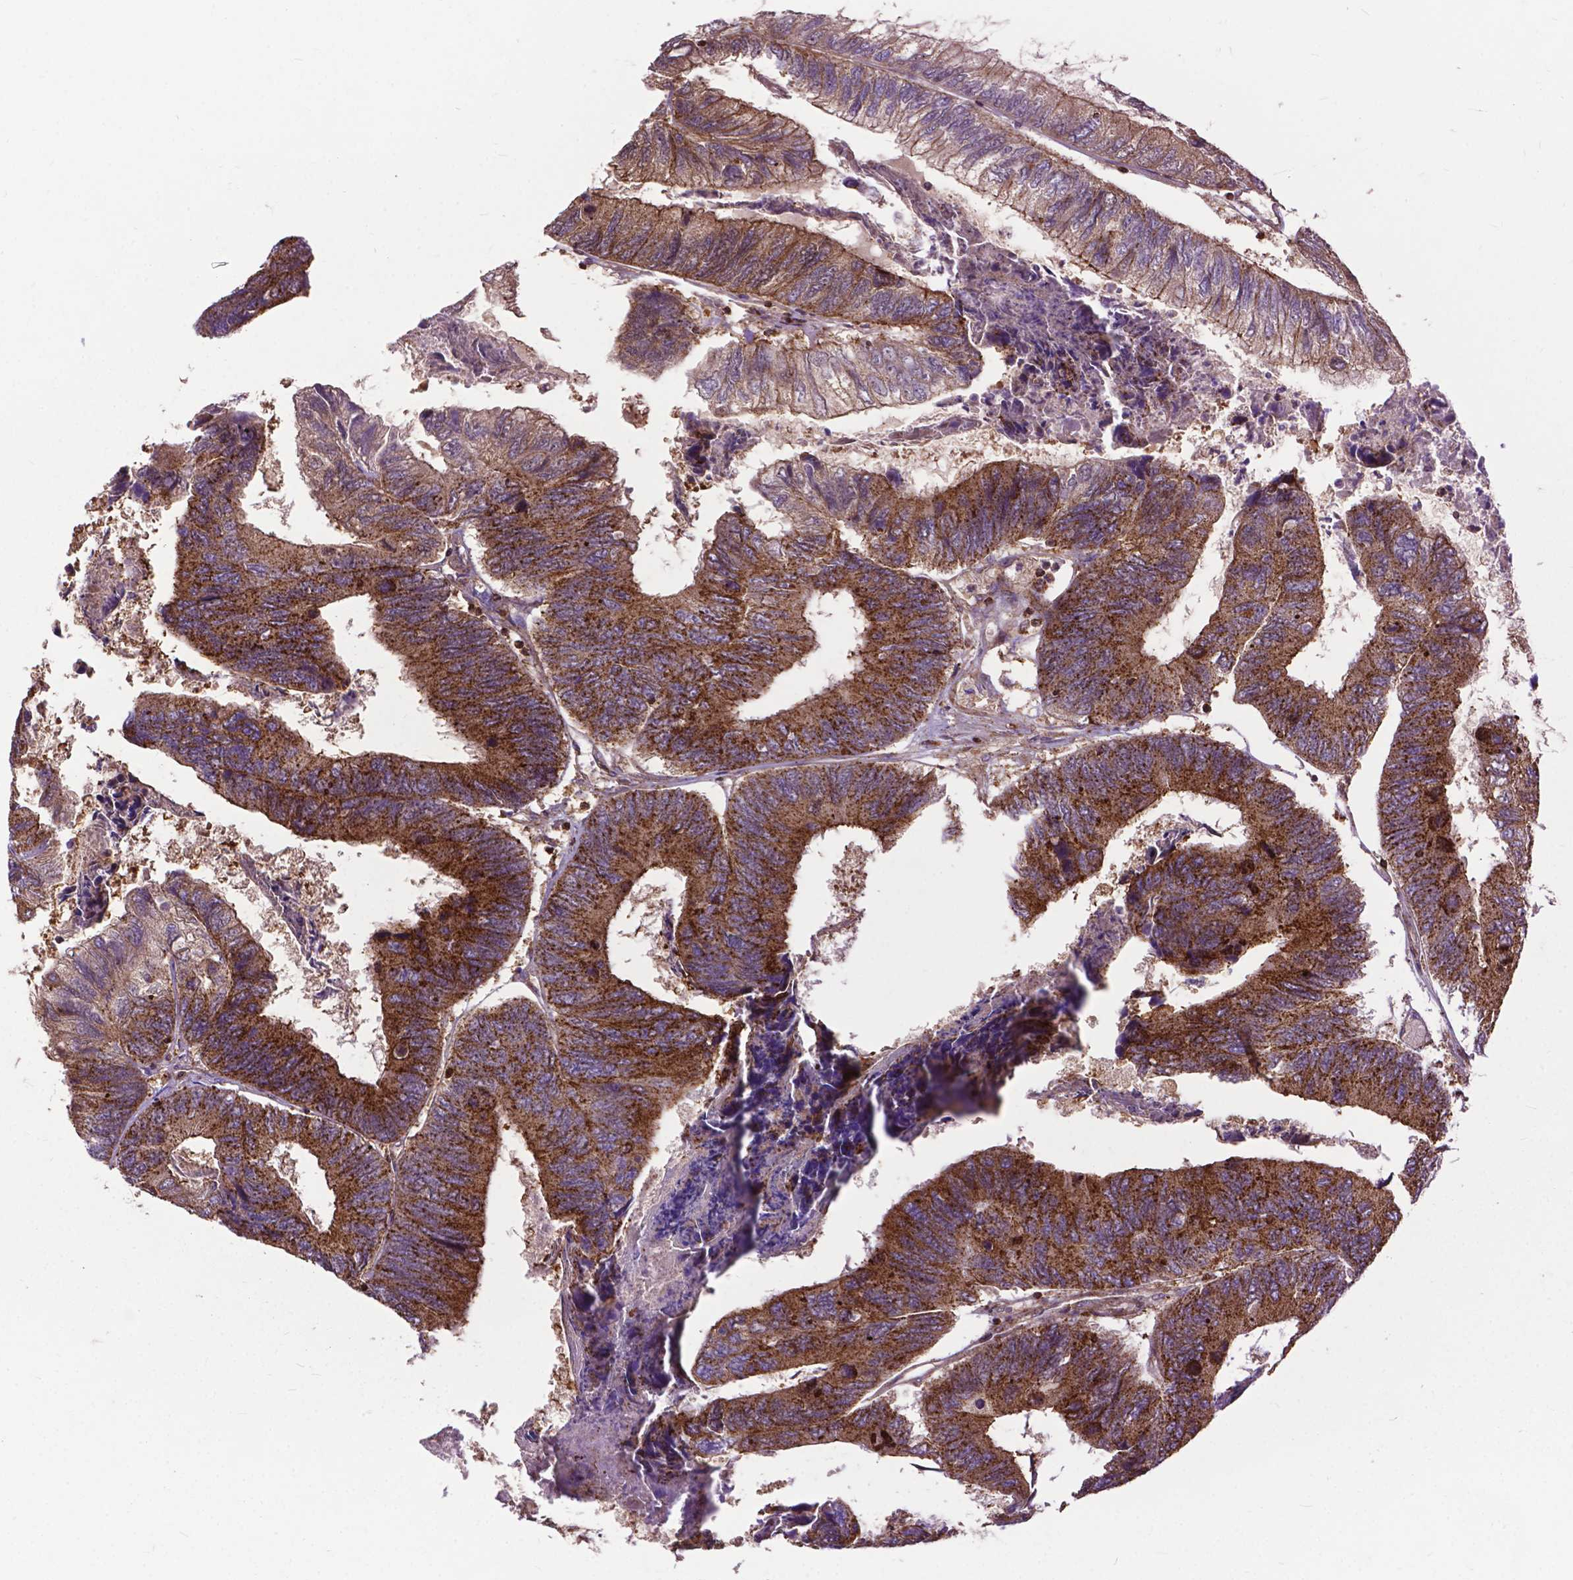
{"staining": {"intensity": "strong", "quantity": ">75%", "location": "cytoplasmic/membranous"}, "tissue": "colorectal cancer", "cell_type": "Tumor cells", "image_type": "cancer", "snomed": [{"axis": "morphology", "description": "Adenocarcinoma, NOS"}, {"axis": "topography", "description": "Colon"}], "caption": "Tumor cells demonstrate high levels of strong cytoplasmic/membranous positivity in about >75% of cells in colorectal cancer (adenocarcinoma).", "gene": "CHMP4A", "patient": {"sex": "female", "age": 67}}